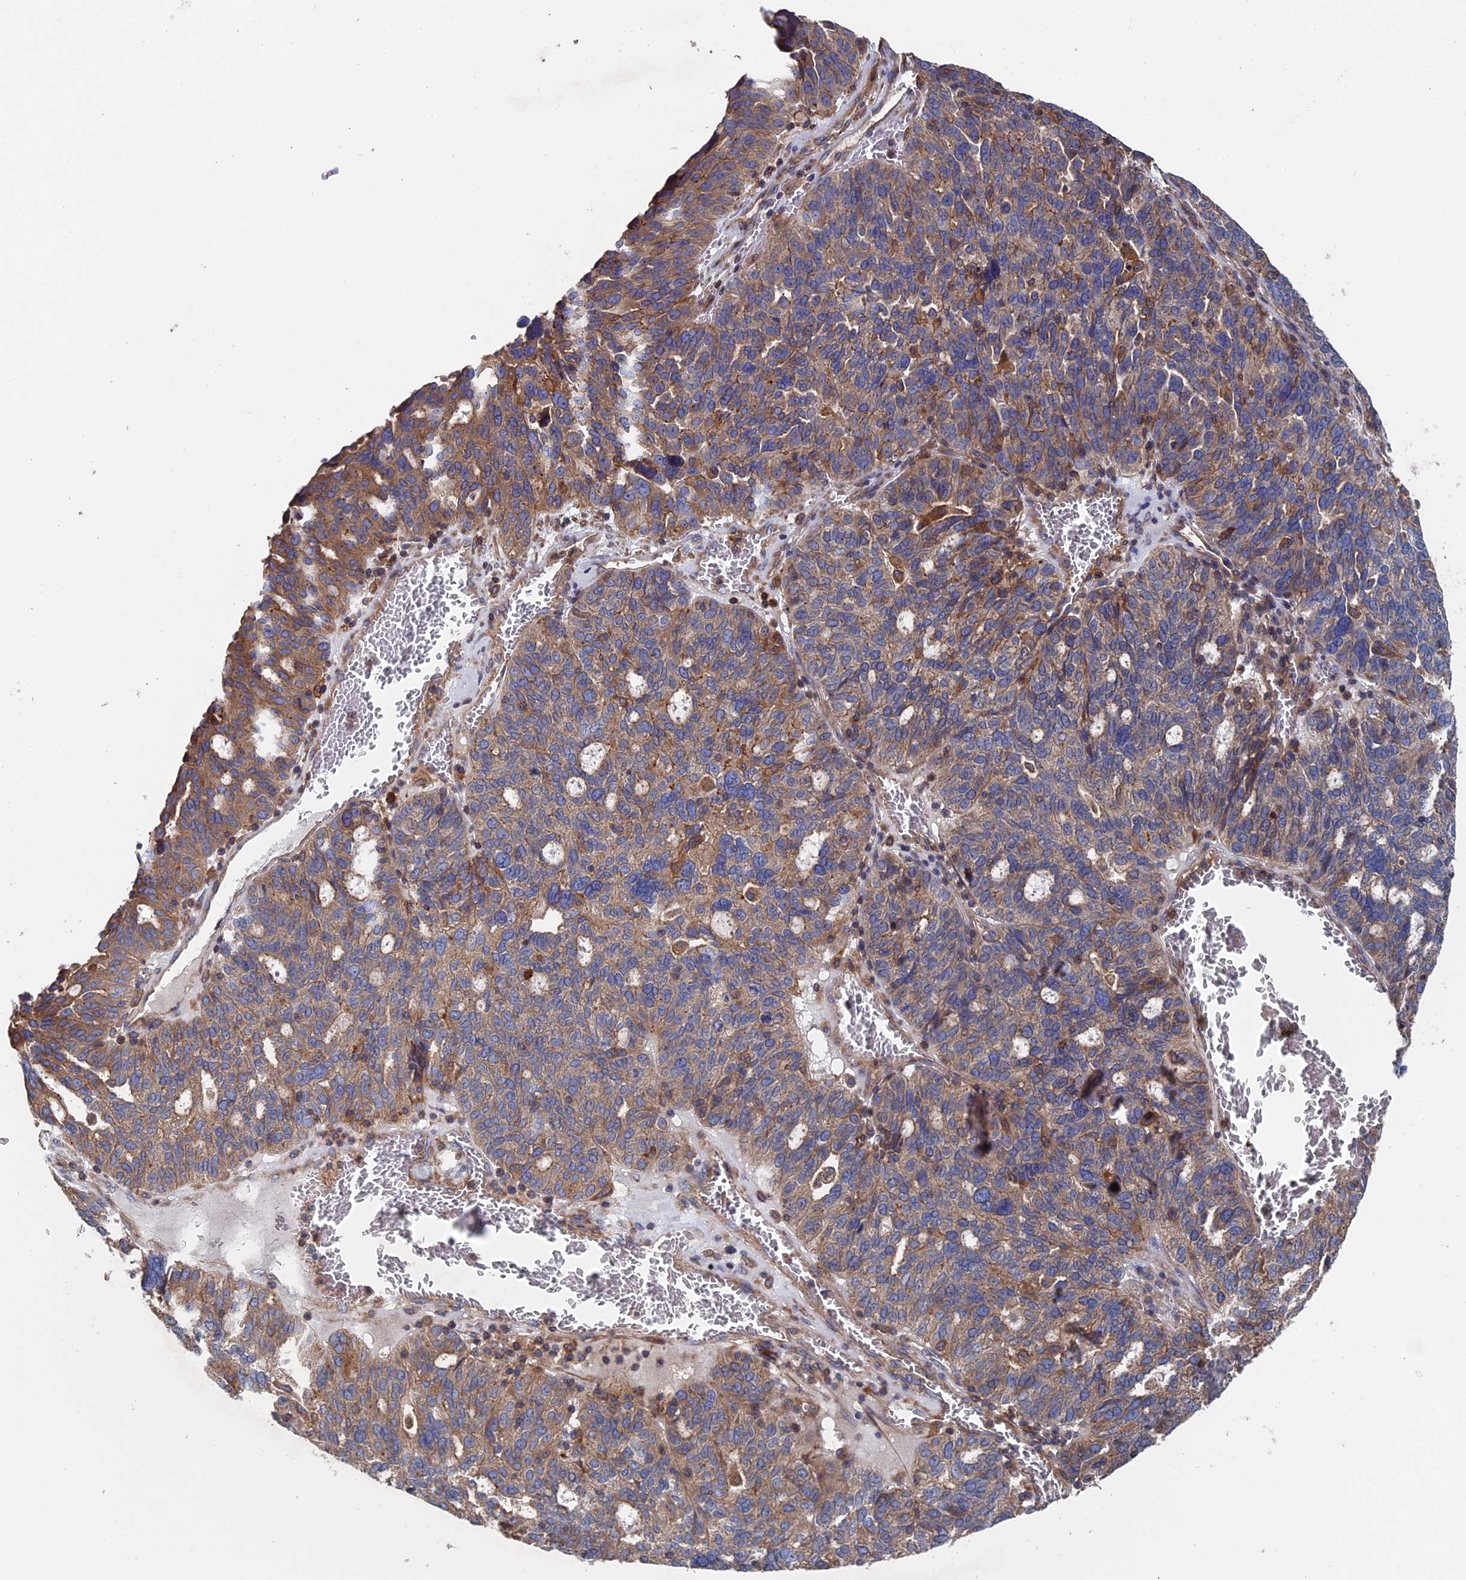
{"staining": {"intensity": "moderate", "quantity": ">75%", "location": "cytoplasmic/membranous"}, "tissue": "ovarian cancer", "cell_type": "Tumor cells", "image_type": "cancer", "snomed": [{"axis": "morphology", "description": "Cystadenocarcinoma, serous, NOS"}, {"axis": "topography", "description": "Ovary"}], "caption": "Serous cystadenocarcinoma (ovarian) stained for a protein (brown) demonstrates moderate cytoplasmic/membranous positive expression in approximately >75% of tumor cells.", "gene": "DNAJC3", "patient": {"sex": "female", "age": 59}}